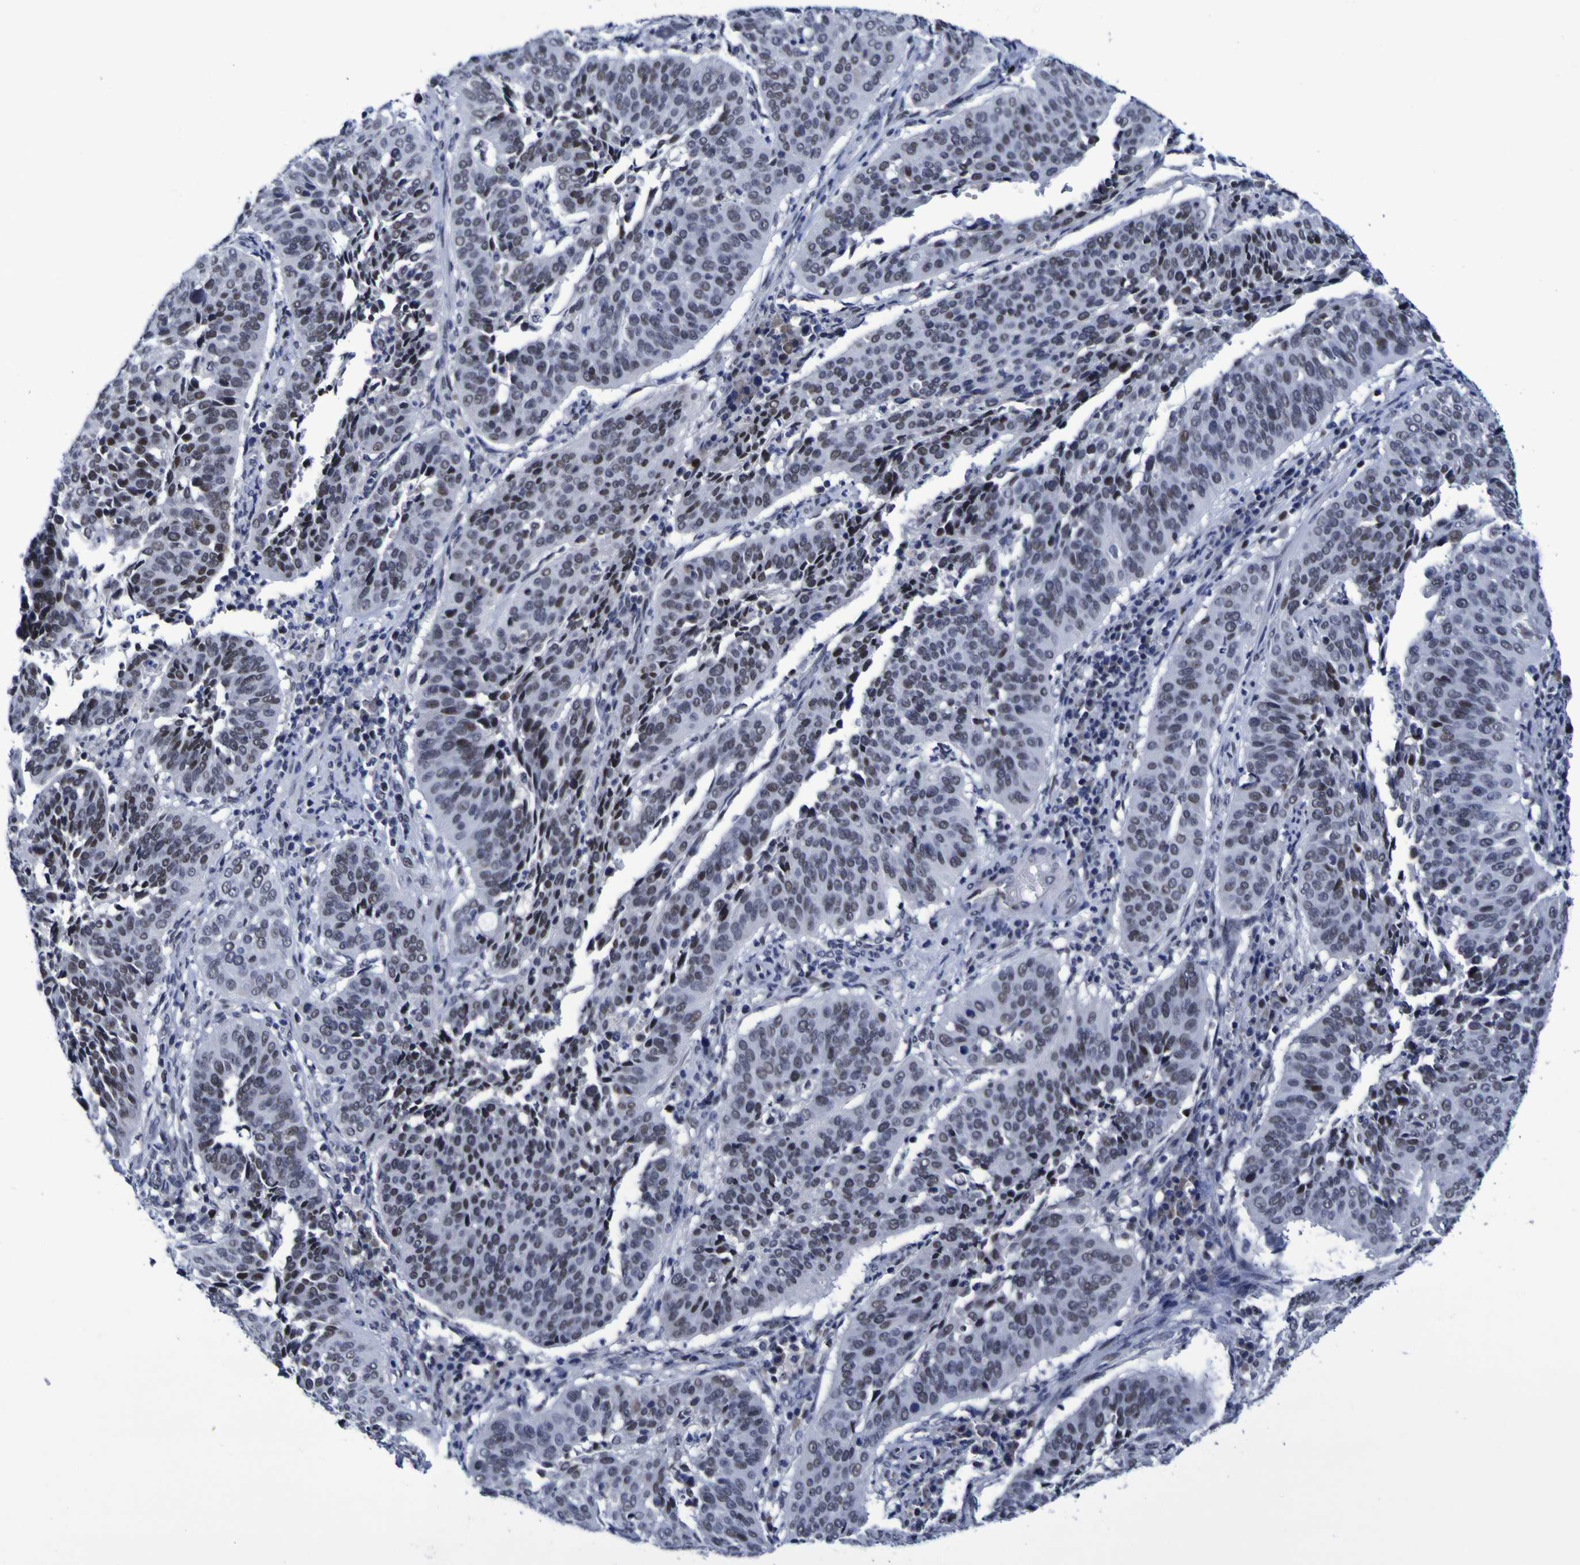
{"staining": {"intensity": "moderate", "quantity": ">75%", "location": "nuclear"}, "tissue": "cervical cancer", "cell_type": "Tumor cells", "image_type": "cancer", "snomed": [{"axis": "morphology", "description": "Normal tissue, NOS"}, {"axis": "morphology", "description": "Squamous cell carcinoma, NOS"}, {"axis": "topography", "description": "Cervix"}], "caption": "This is a photomicrograph of immunohistochemistry (IHC) staining of squamous cell carcinoma (cervical), which shows moderate positivity in the nuclear of tumor cells.", "gene": "MBD3", "patient": {"sex": "female", "age": 39}}